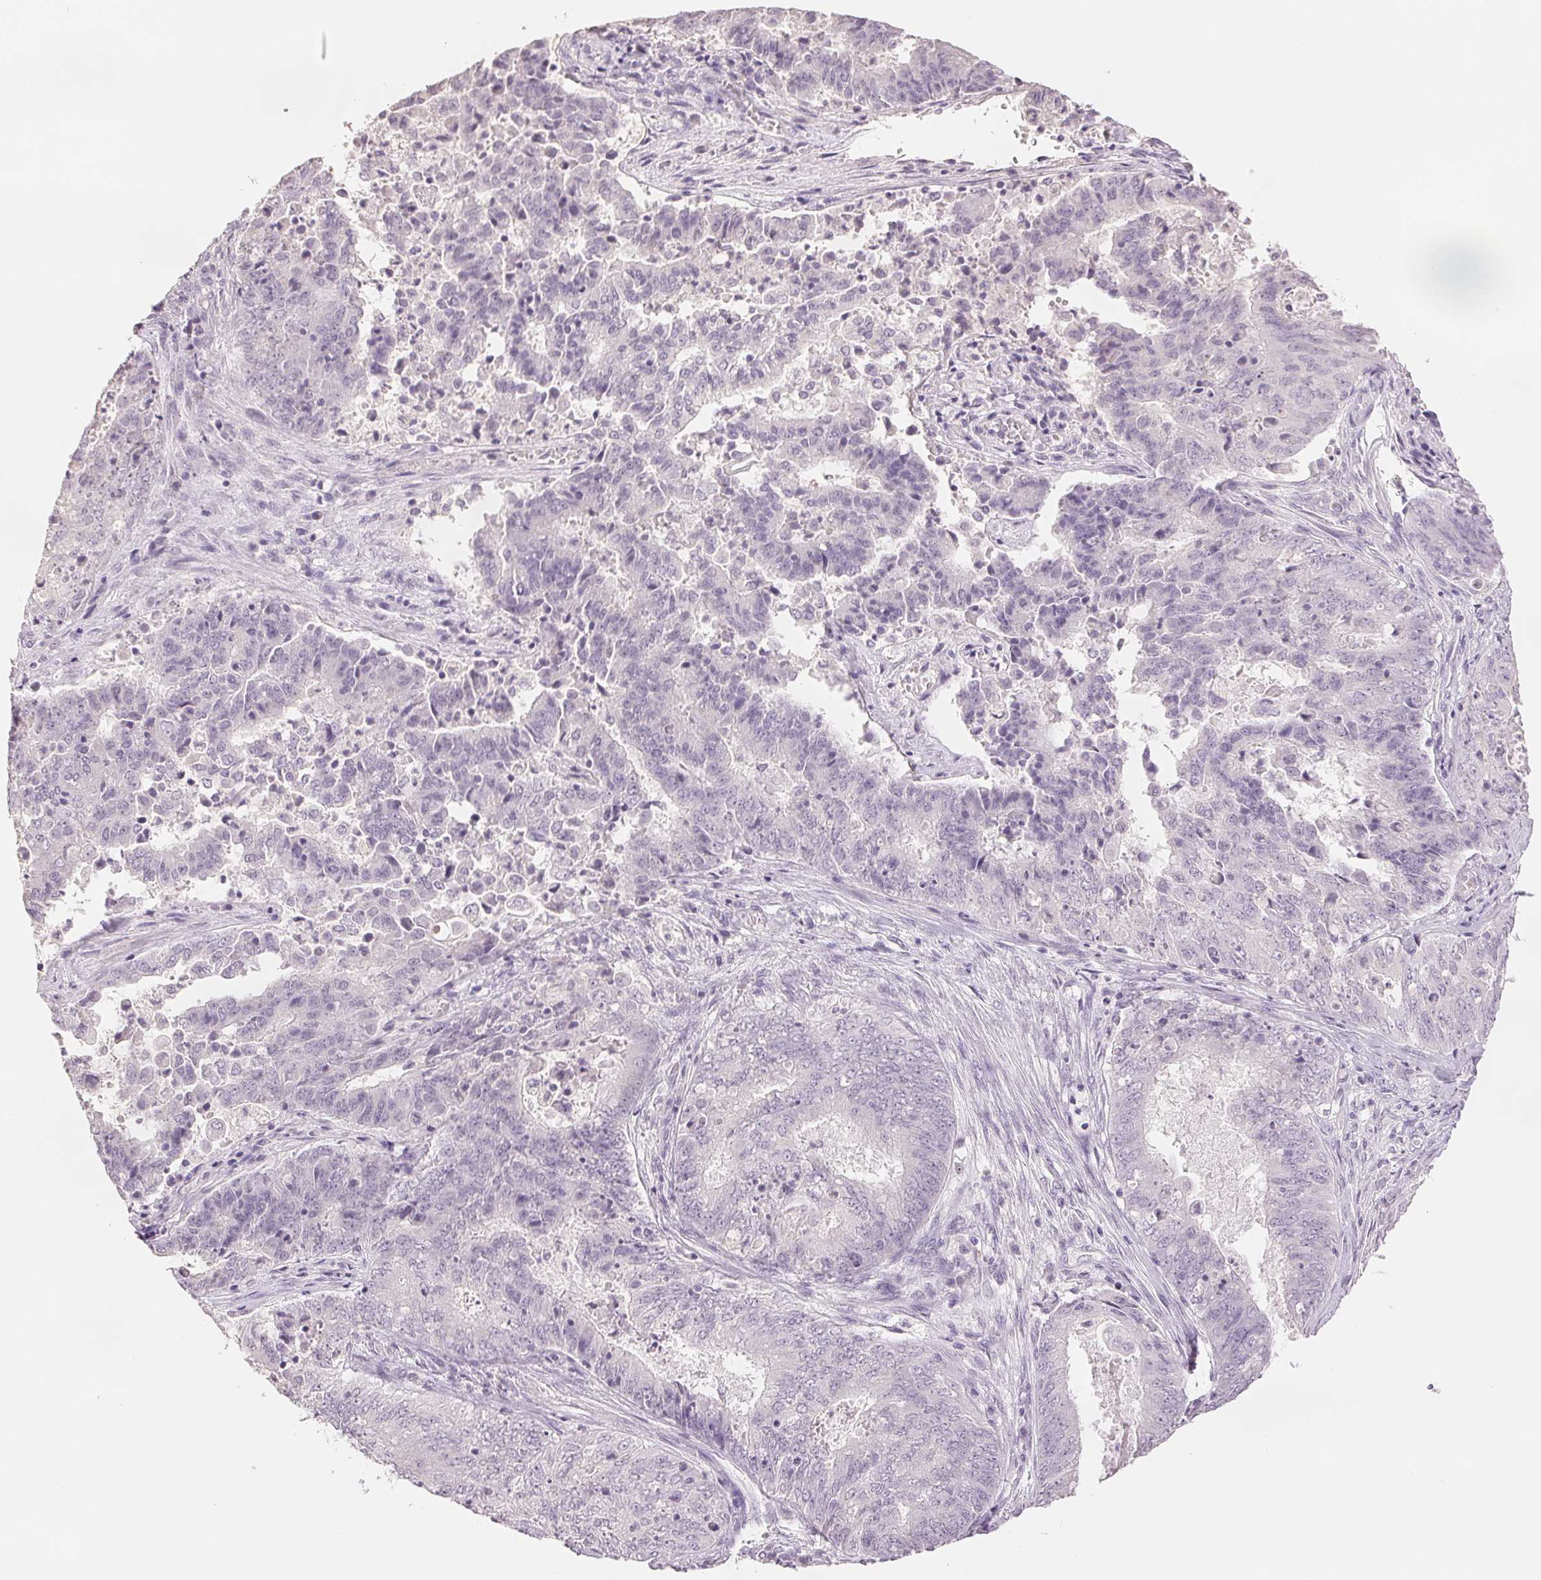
{"staining": {"intensity": "negative", "quantity": "none", "location": "none"}, "tissue": "endometrial cancer", "cell_type": "Tumor cells", "image_type": "cancer", "snomed": [{"axis": "morphology", "description": "Adenocarcinoma, NOS"}, {"axis": "topography", "description": "Endometrium"}], "caption": "Immunohistochemistry (IHC) image of human adenocarcinoma (endometrial) stained for a protein (brown), which demonstrates no expression in tumor cells.", "gene": "SCGN", "patient": {"sex": "female", "age": 62}}